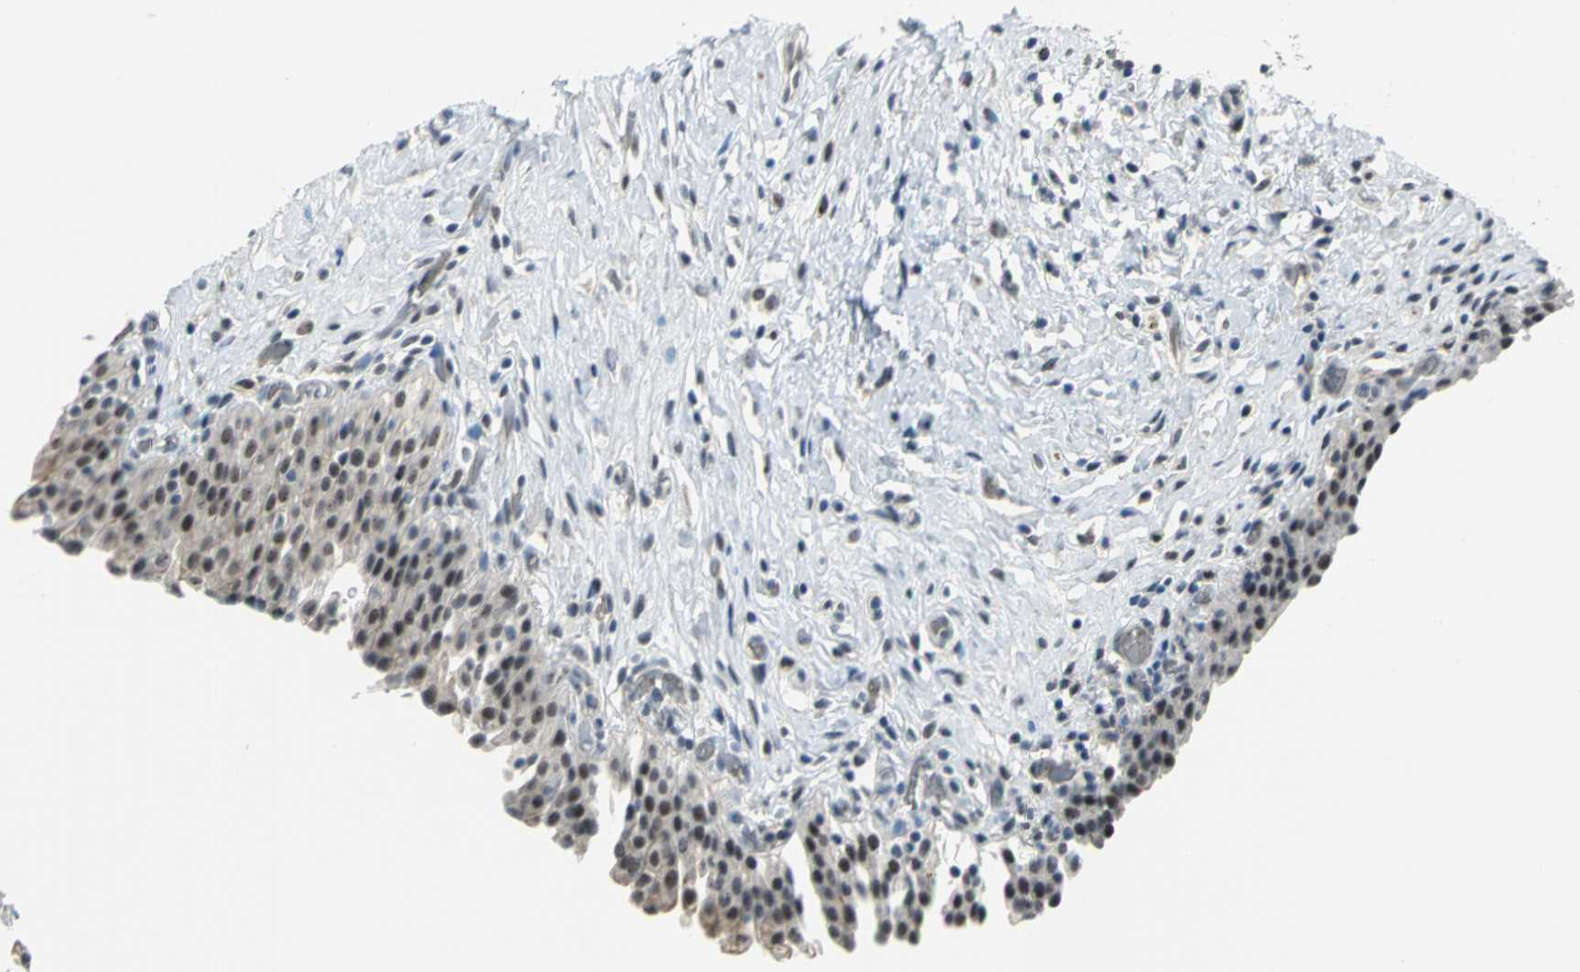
{"staining": {"intensity": "moderate", "quantity": "25%-75%", "location": "nuclear"}, "tissue": "urinary bladder", "cell_type": "Urothelial cells", "image_type": "normal", "snomed": [{"axis": "morphology", "description": "Normal tissue, NOS"}, {"axis": "topography", "description": "Urinary bladder"}], "caption": "This photomicrograph shows normal urinary bladder stained with IHC to label a protein in brown. The nuclear of urothelial cells show moderate positivity for the protein. Nuclei are counter-stained blue.", "gene": "GLI3", "patient": {"sex": "male", "age": 51}}